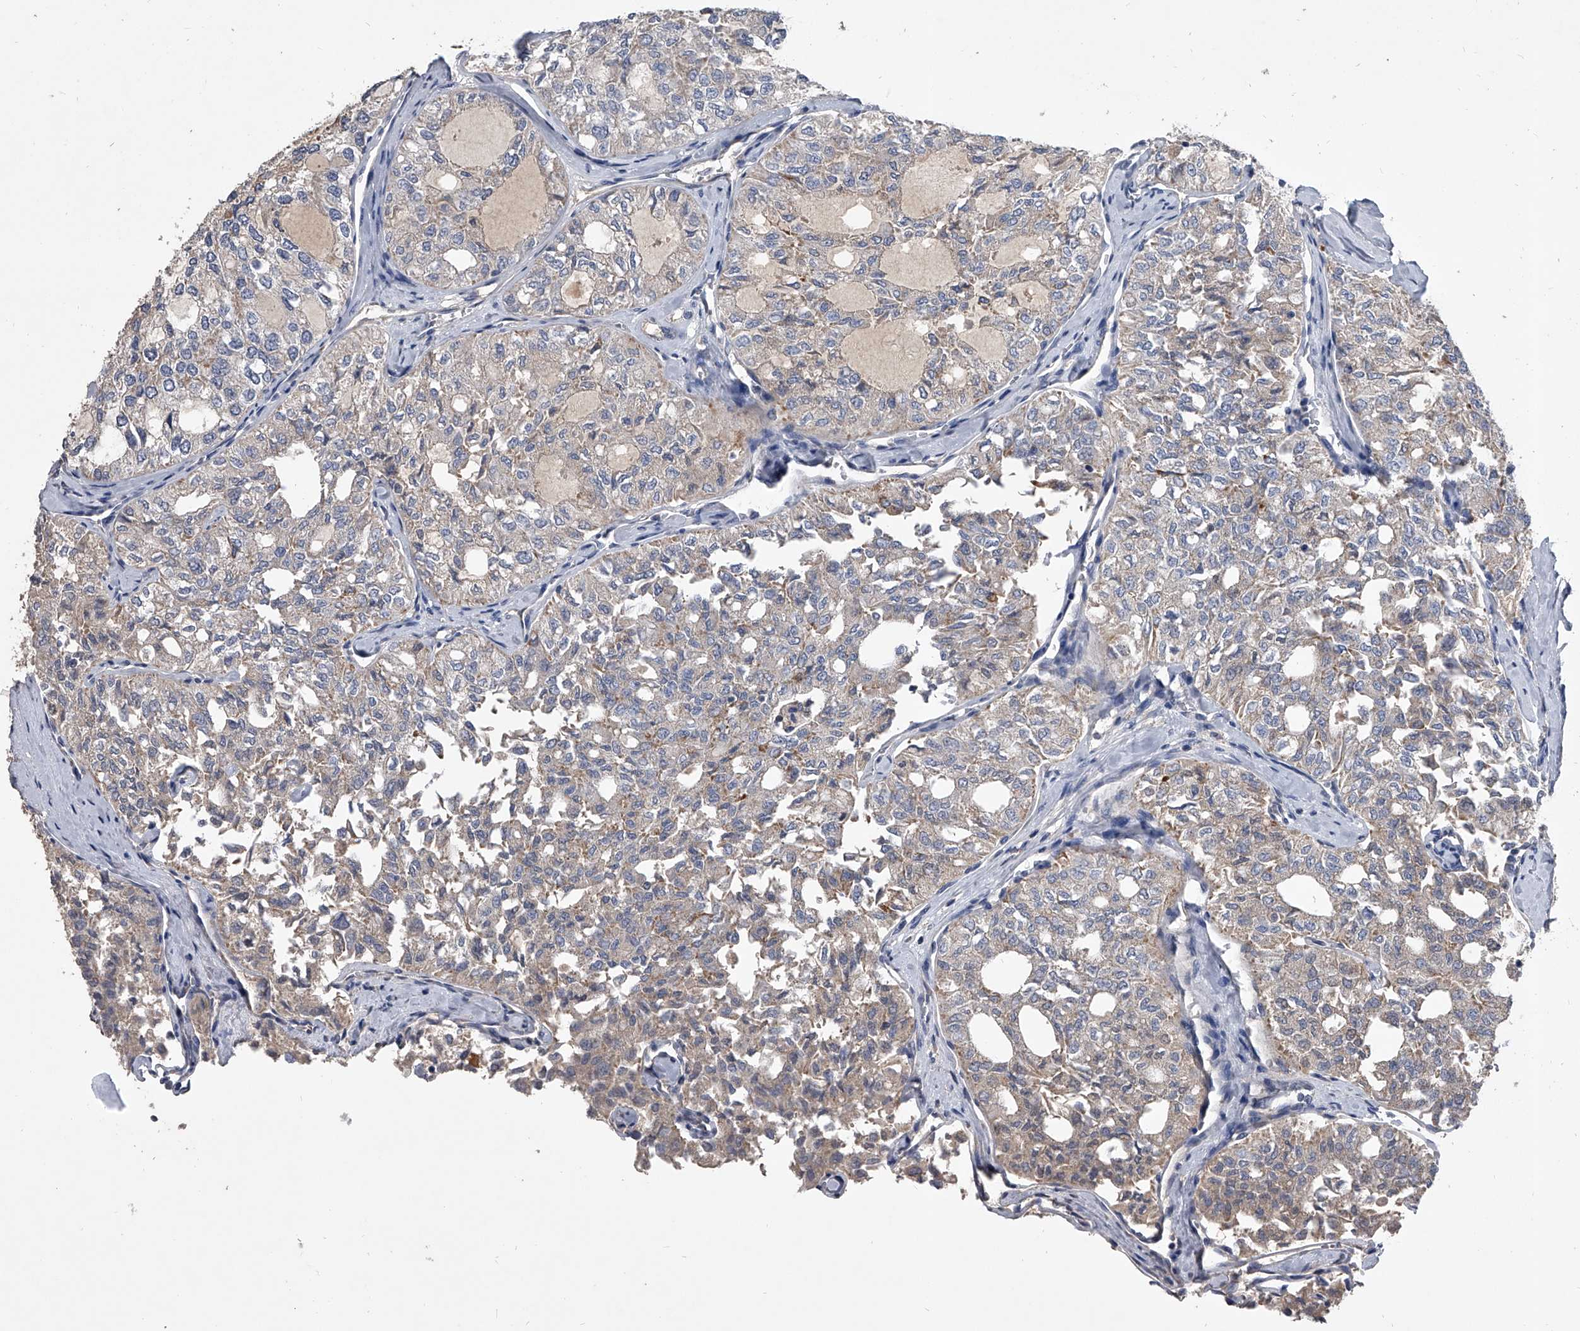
{"staining": {"intensity": "weak", "quantity": "<25%", "location": "cytoplasmic/membranous"}, "tissue": "thyroid cancer", "cell_type": "Tumor cells", "image_type": "cancer", "snomed": [{"axis": "morphology", "description": "Follicular adenoma carcinoma, NOS"}, {"axis": "topography", "description": "Thyroid gland"}], "caption": "Immunohistochemistry (IHC) histopathology image of thyroid cancer stained for a protein (brown), which displays no staining in tumor cells.", "gene": "NRP1", "patient": {"sex": "male", "age": 75}}